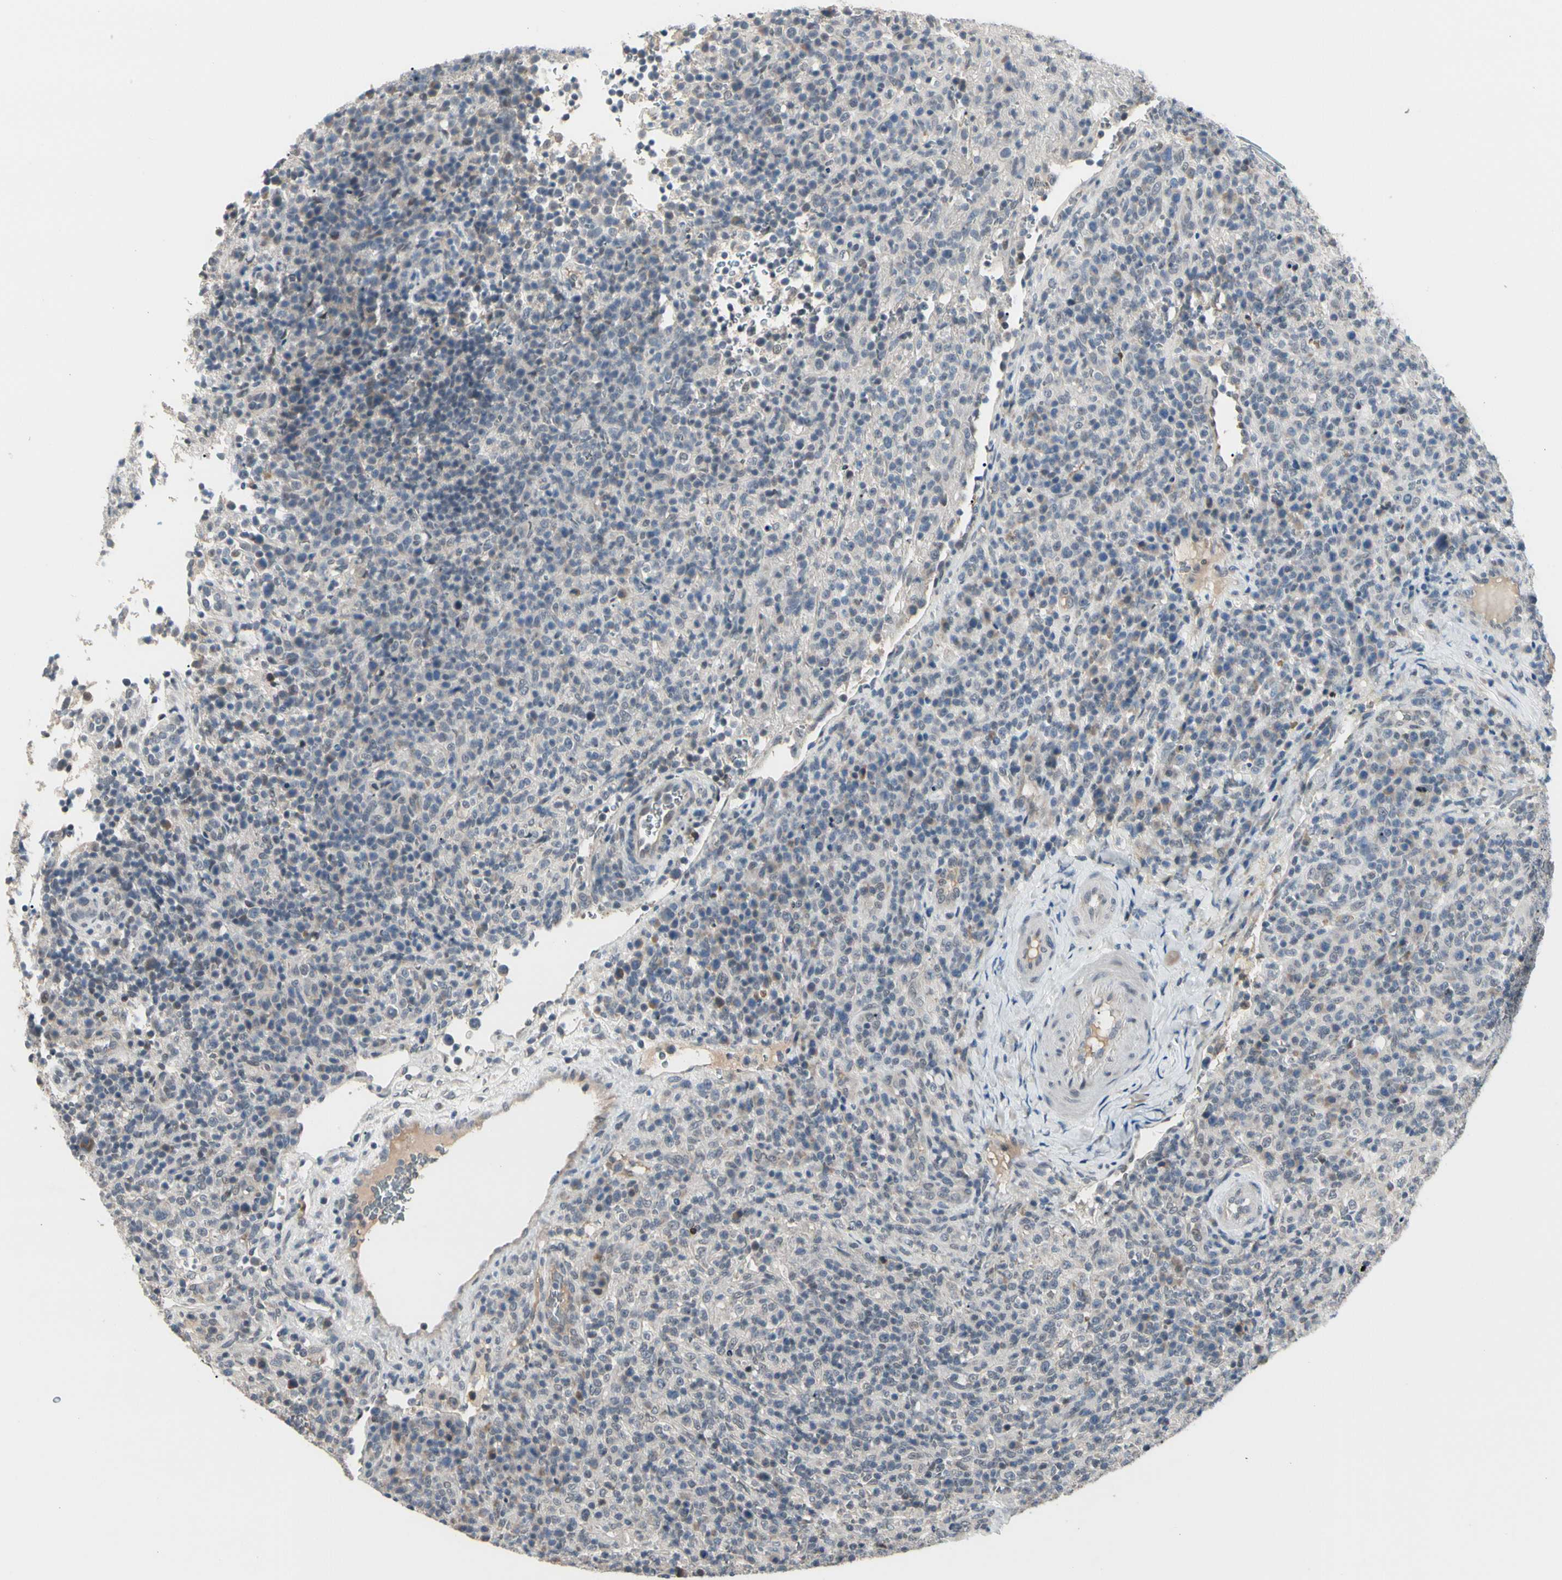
{"staining": {"intensity": "weak", "quantity": "<25%", "location": "cytoplasmic/membranous"}, "tissue": "lymphoma", "cell_type": "Tumor cells", "image_type": "cancer", "snomed": [{"axis": "morphology", "description": "Malignant lymphoma, non-Hodgkin's type, High grade"}, {"axis": "topography", "description": "Lymph node"}], "caption": "Lymphoma stained for a protein using IHC demonstrates no positivity tumor cells.", "gene": "GREM1", "patient": {"sex": "female", "age": 76}}